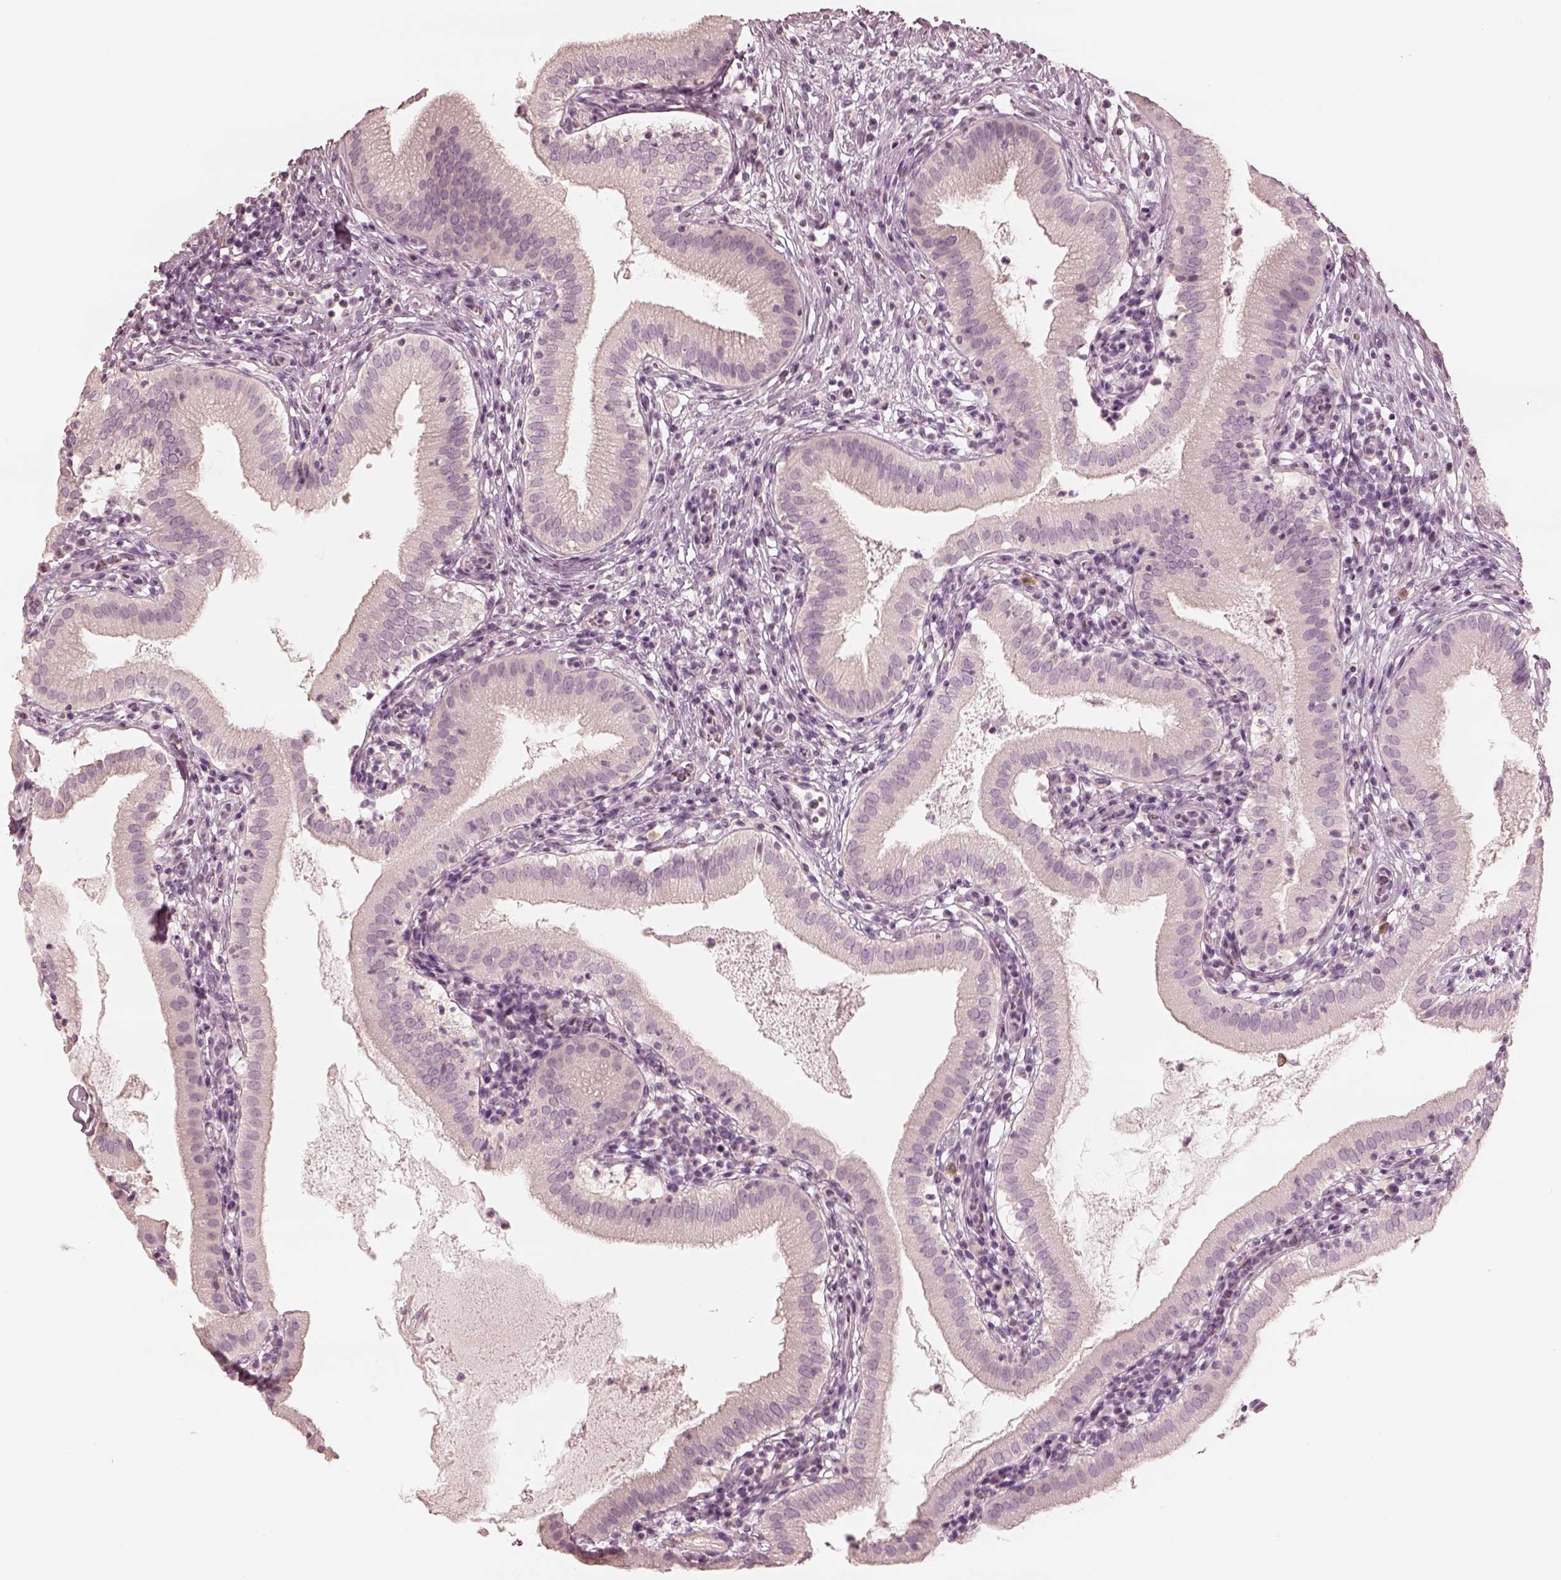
{"staining": {"intensity": "negative", "quantity": "none", "location": "none"}, "tissue": "gallbladder", "cell_type": "Glandular cells", "image_type": "normal", "snomed": [{"axis": "morphology", "description": "Normal tissue, NOS"}, {"axis": "topography", "description": "Gallbladder"}], "caption": "Immunohistochemical staining of normal gallbladder demonstrates no significant positivity in glandular cells.", "gene": "CALR3", "patient": {"sex": "female", "age": 65}}